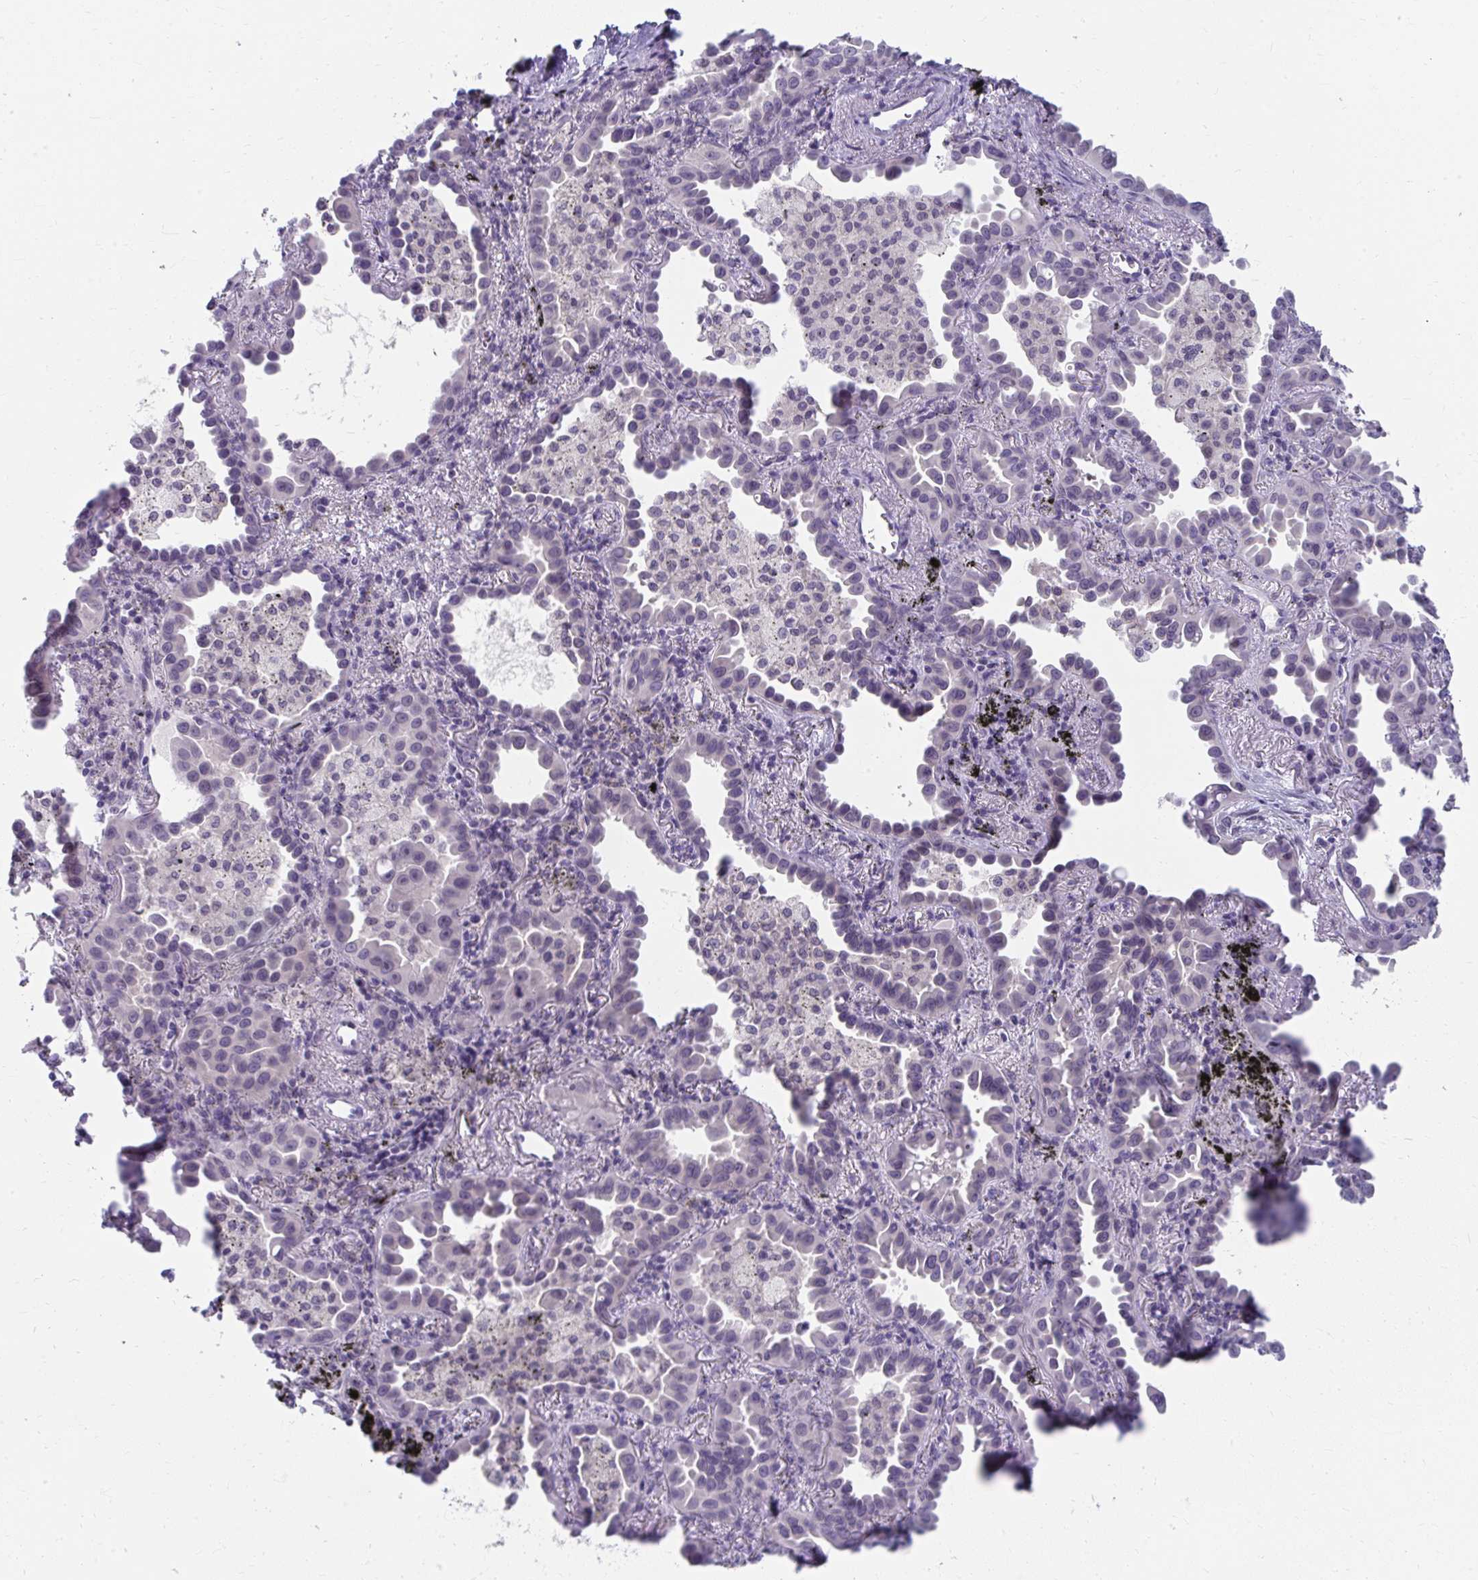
{"staining": {"intensity": "negative", "quantity": "none", "location": "none"}, "tissue": "lung cancer", "cell_type": "Tumor cells", "image_type": "cancer", "snomed": [{"axis": "morphology", "description": "Adenocarcinoma, NOS"}, {"axis": "topography", "description": "Lung"}], "caption": "Photomicrograph shows no significant protein positivity in tumor cells of adenocarcinoma (lung).", "gene": "UGT3A2", "patient": {"sex": "male", "age": 68}}